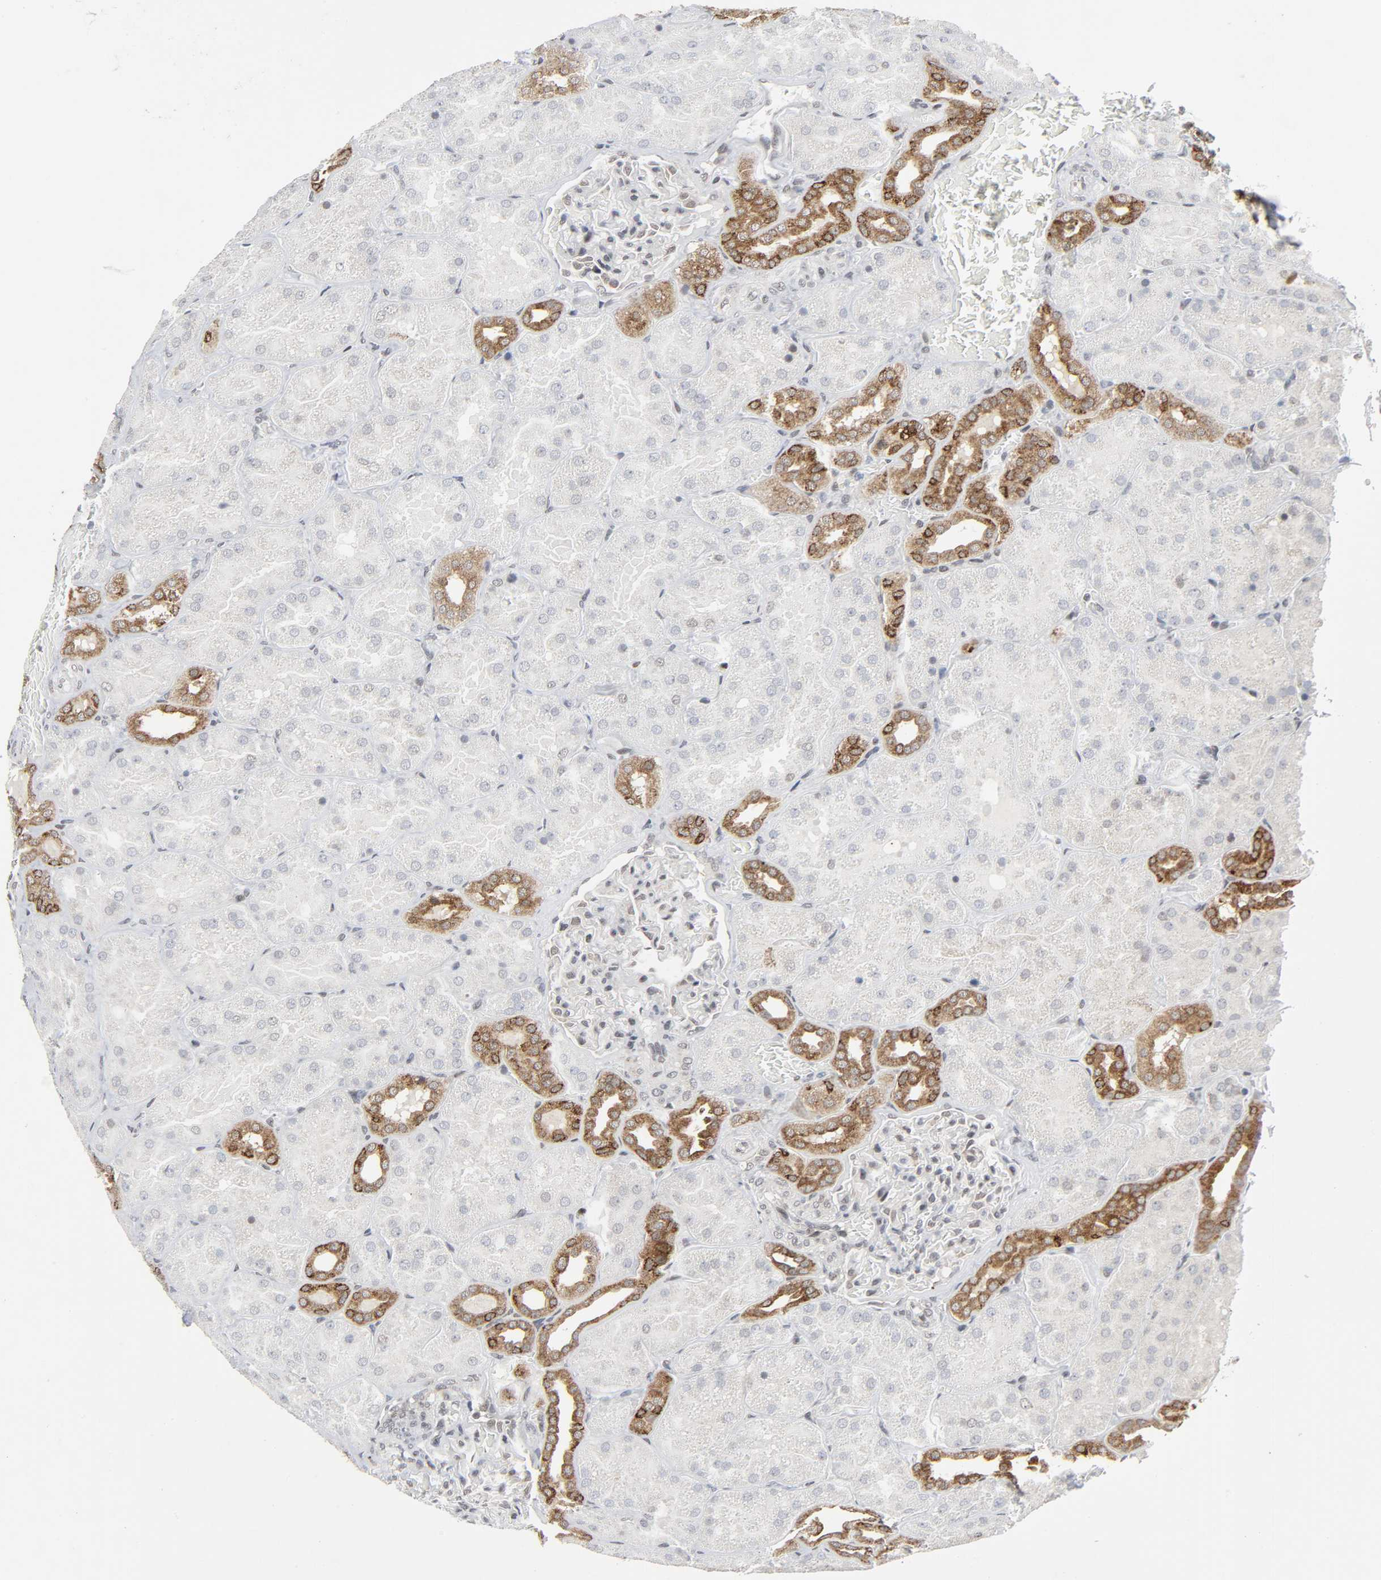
{"staining": {"intensity": "negative", "quantity": "none", "location": "none"}, "tissue": "kidney", "cell_type": "Cells in glomeruli", "image_type": "normal", "snomed": [{"axis": "morphology", "description": "Normal tissue, NOS"}, {"axis": "topography", "description": "Kidney"}], "caption": "This photomicrograph is of normal kidney stained with IHC to label a protein in brown with the nuclei are counter-stained blue. There is no staining in cells in glomeruli. The staining was performed using DAB to visualize the protein expression in brown, while the nuclei were stained in blue with hematoxylin (Magnification: 20x).", "gene": "MUC1", "patient": {"sex": "male", "age": 28}}